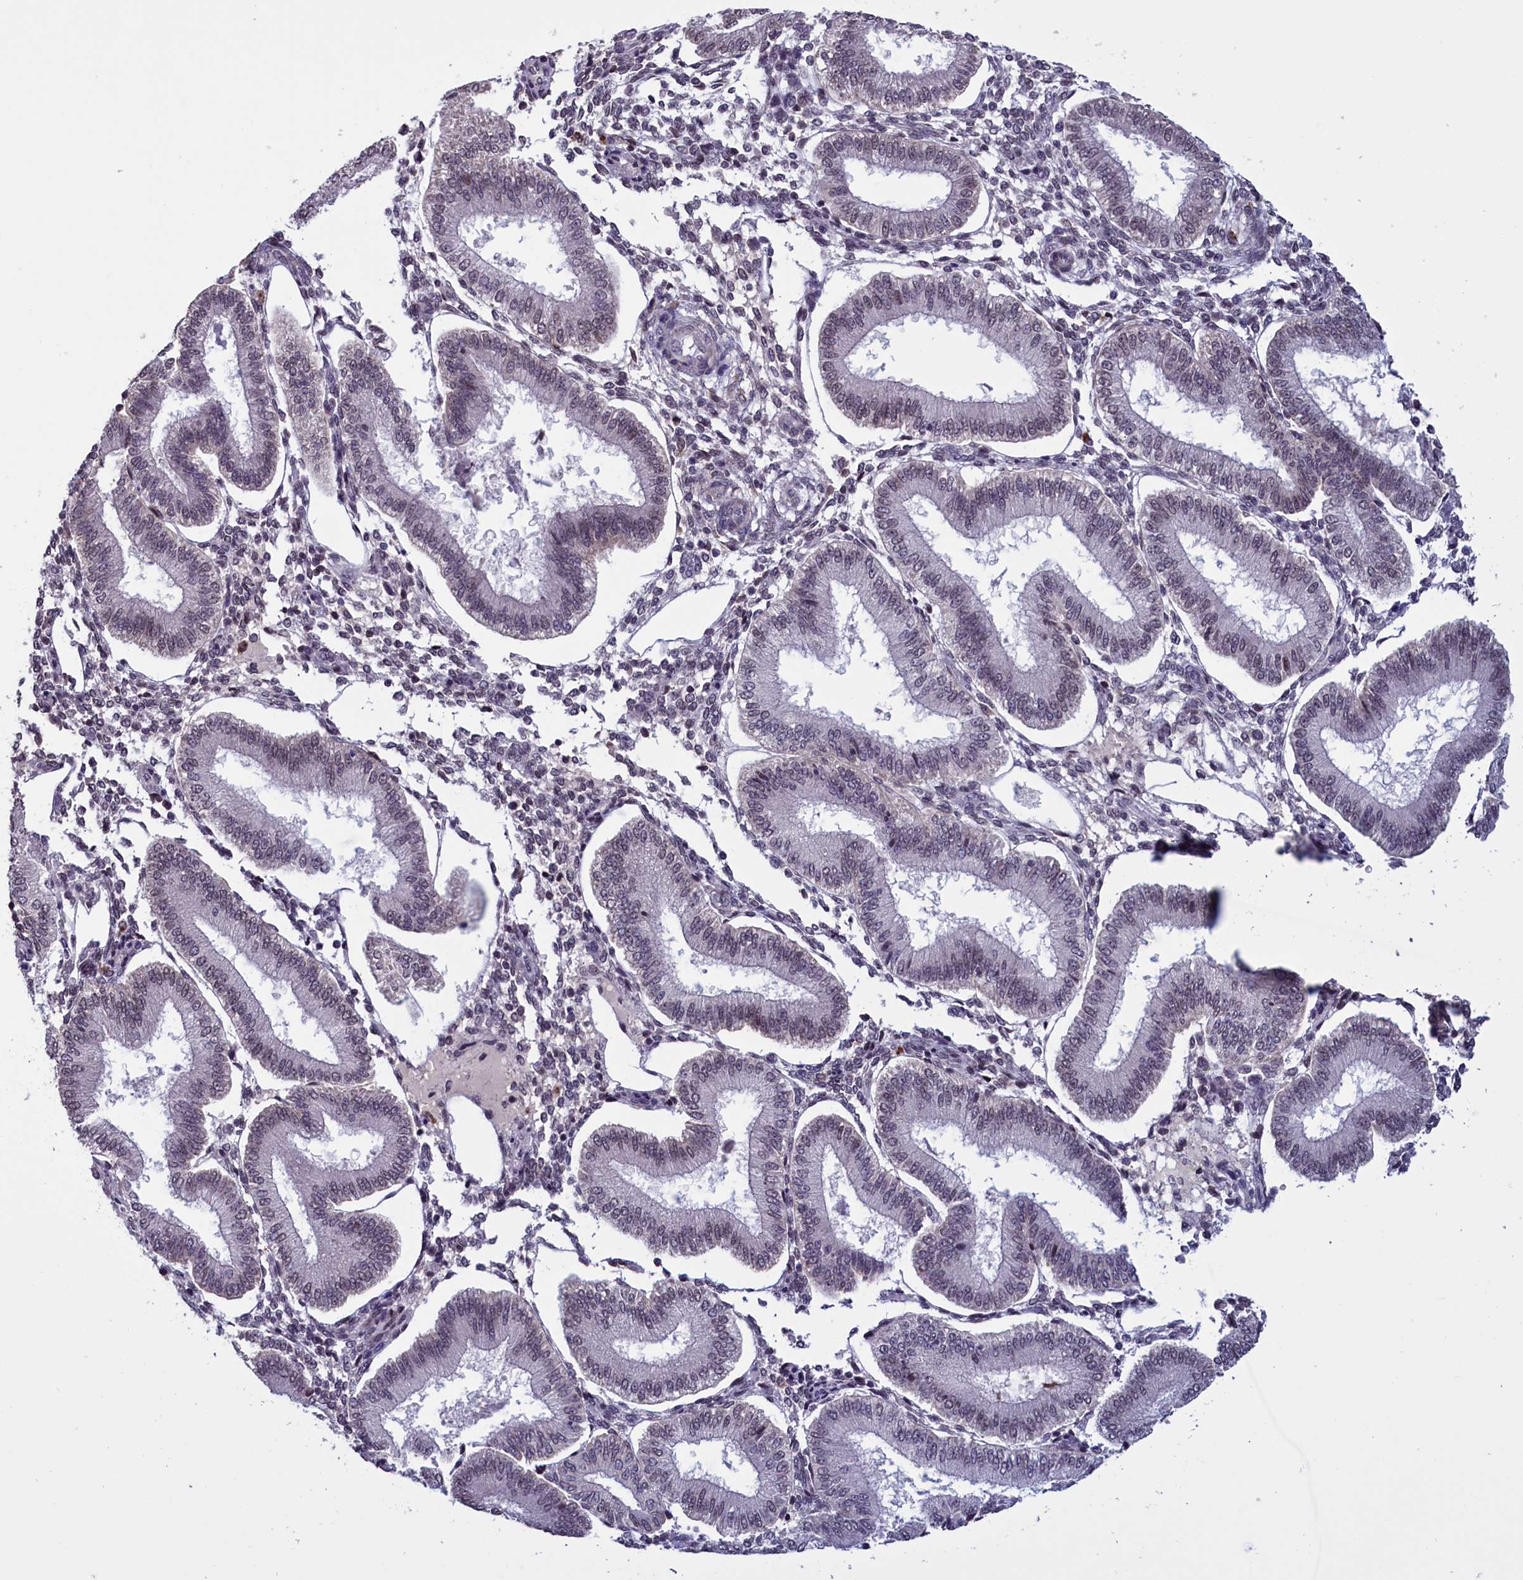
{"staining": {"intensity": "weak", "quantity": "25%-75%", "location": "cytoplasmic/membranous"}, "tissue": "endometrium", "cell_type": "Cells in endometrial stroma", "image_type": "normal", "snomed": [{"axis": "morphology", "description": "Normal tissue, NOS"}, {"axis": "topography", "description": "Endometrium"}], "caption": "High-magnification brightfield microscopy of normal endometrium stained with DAB (3,3'-diaminobenzidine) (brown) and counterstained with hematoxylin (blue). cells in endometrial stroma exhibit weak cytoplasmic/membranous staining is appreciated in about25%-75% of cells.", "gene": "PARS2", "patient": {"sex": "female", "age": 39}}